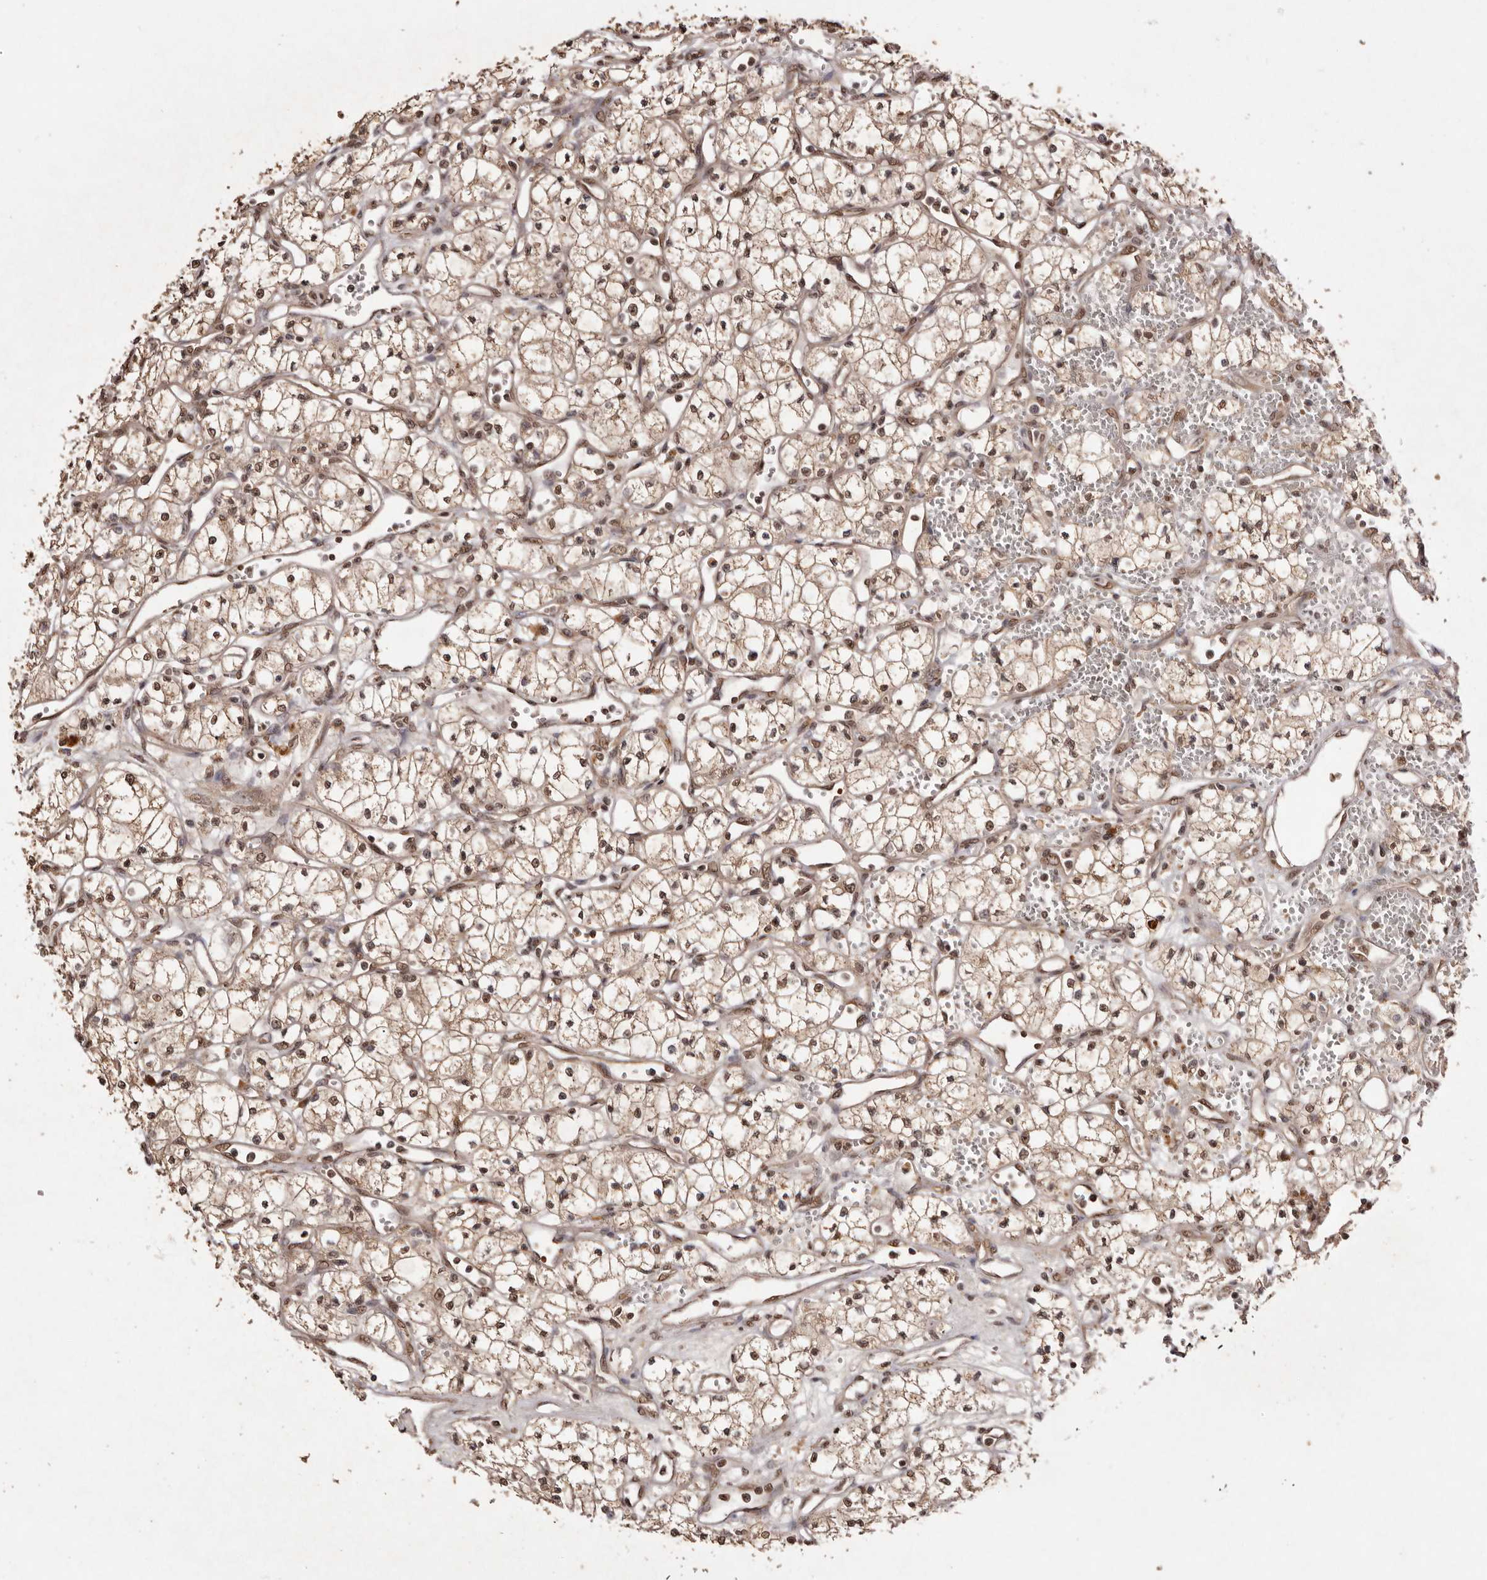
{"staining": {"intensity": "moderate", "quantity": ">75%", "location": "cytoplasmic/membranous,nuclear"}, "tissue": "renal cancer", "cell_type": "Tumor cells", "image_type": "cancer", "snomed": [{"axis": "morphology", "description": "Adenocarcinoma, NOS"}, {"axis": "topography", "description": "Kidney"}], "caption": "Renal cancer (adenocarcinoma) stained with a brown dye exhibits moderate cytoplasmic/membranous and nuclear positive staining in about >75% of tumor cells.", "gene": "NOTCH1", "patient": {"sex": "male", "age": 59}}